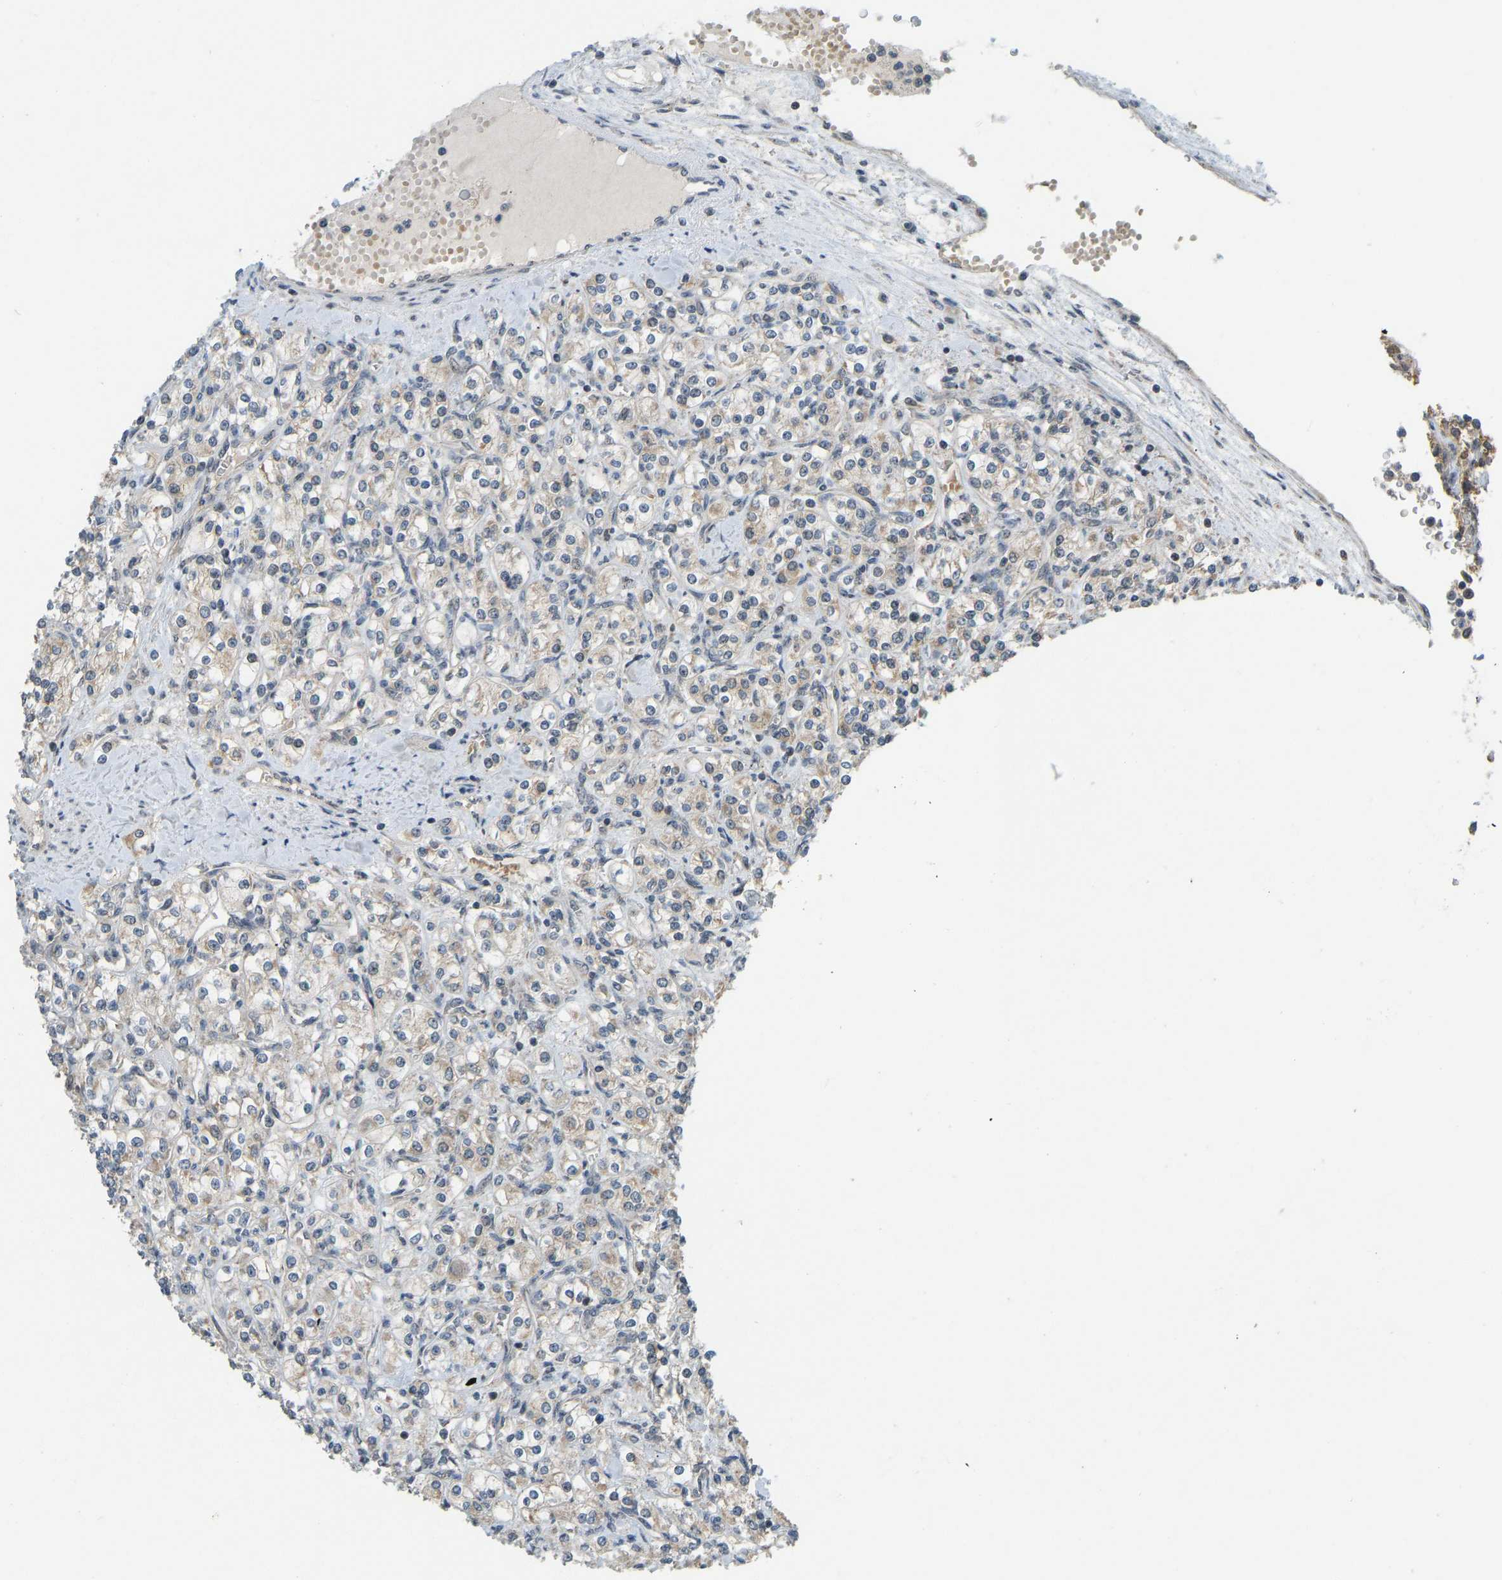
{"staining": {"intensity": "weak", "quantity": "<25%", "location": "cytoplasmic/membranous"}, "tissue": "renal cancer", "cell_type": "Tumor cells", "image_type": "cancer", "snomed": [{"axis": "morphology", "description": "Adenocarcinoma, NOS"}, {"axis": "topography", "description": "Kidney"}], "caption": "An image of renal cancer (adenocarcinoma) stained for a protein reveals no brown staining in tumor cells.", "gene": "ACADS", "patient": {"sex": "male", "age": 77}}